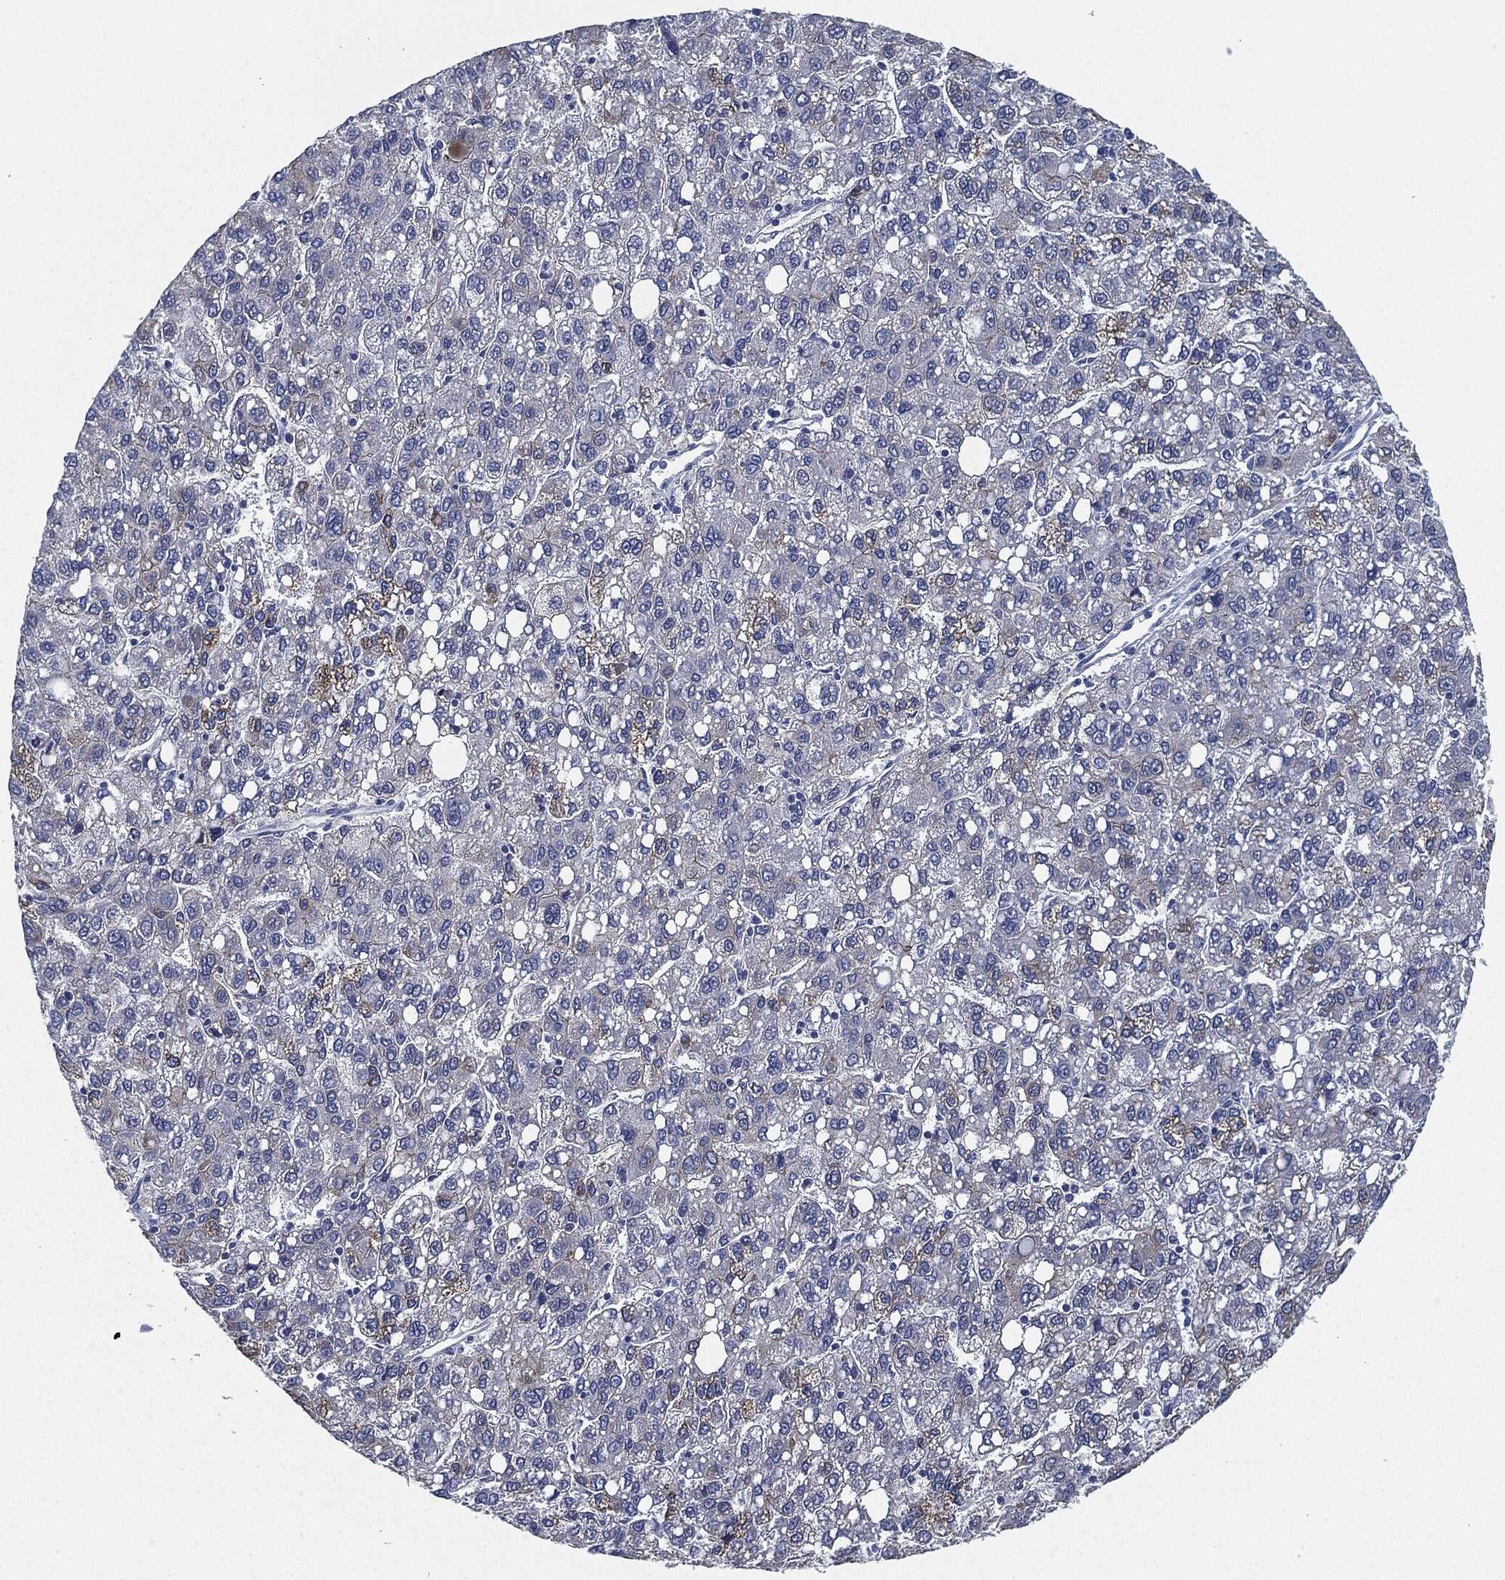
{"staining": {"intensity": "negative", "quantity": "none", "location": "none"}, "tissue": "liver cancer", "cell_type": "Tumor cells", "image_type": "cancer", "snomed": [{"axis": "morphology", "description": "Carcinoma, Hepatocellular, NOS"}, {"axis": "topography", "description": "Liver"}], "caption": "IHC of human liver hepatocellular carcinoma reveals no staining in tumor cells.", "gene": "SHROOM2", "patient": {"sex": "female", "age": 82}}